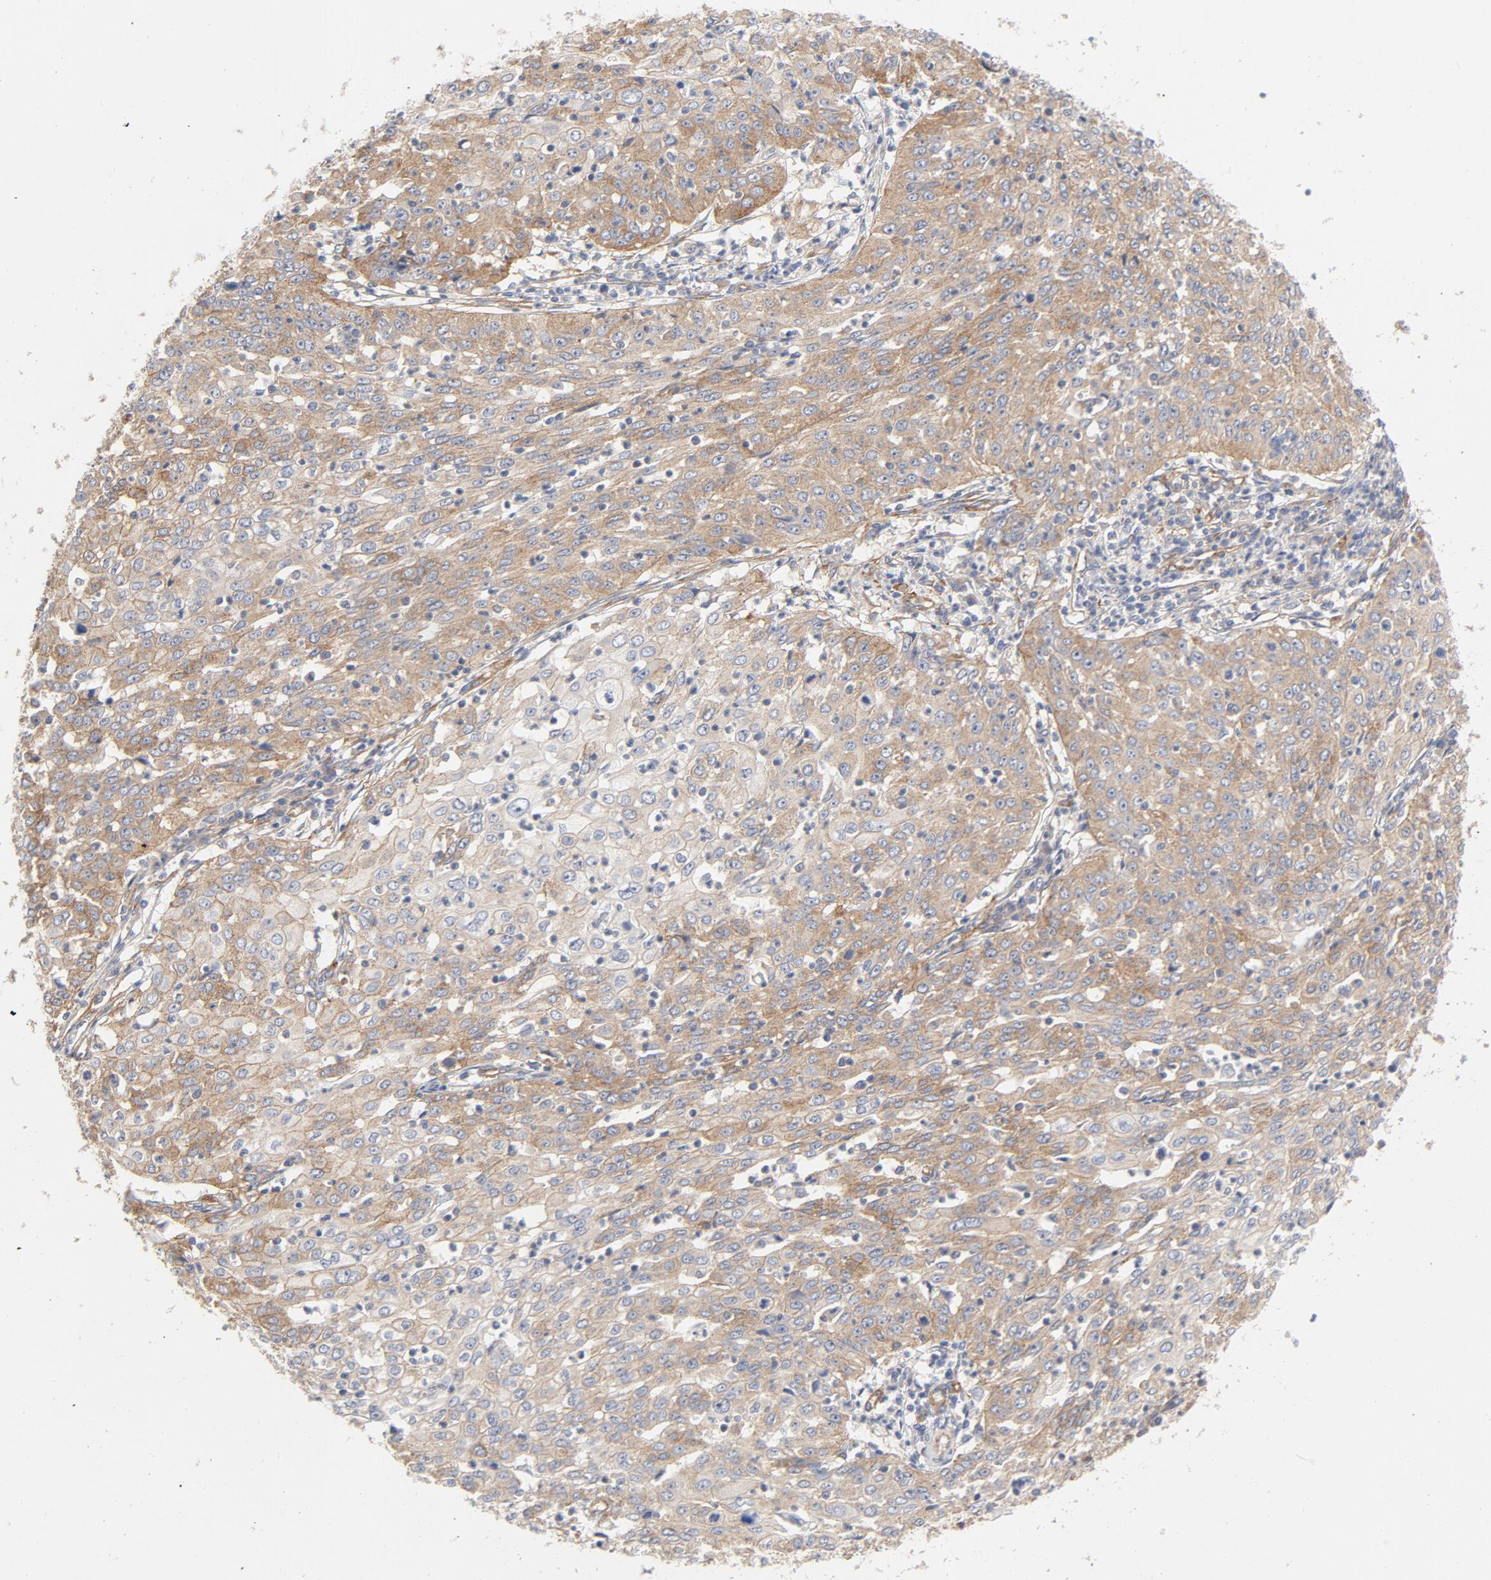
{"staining": {"intensity": "moderate", "quantity": ">75%", "location": "cytoplasmic/membranous"}, "tissue": "cervical cancer", "cell_type": "Tumor cells", "image_type": "cancer", "snomed": [{"axis": "morphology", "description": "Squamous cell carcinoma, NOS"}, {"axis": "topography", "description": "Cervix"}], "caption": "IHC (DAB (3,3'-diaminobenzidine)) staining of human cervical cancer (squamous cell carcinoma) reveals moderate cytoplasmic/membranous protein staining in about >75% of tumor cells. Using DAB (3,3'-diaminobenzidine) (brown) and hematoxylin (blue) stains, captured at high magnification using brightfield microscopy.", "gene": "AP2A1", "patient": {"sex": "female", "age": 39}}